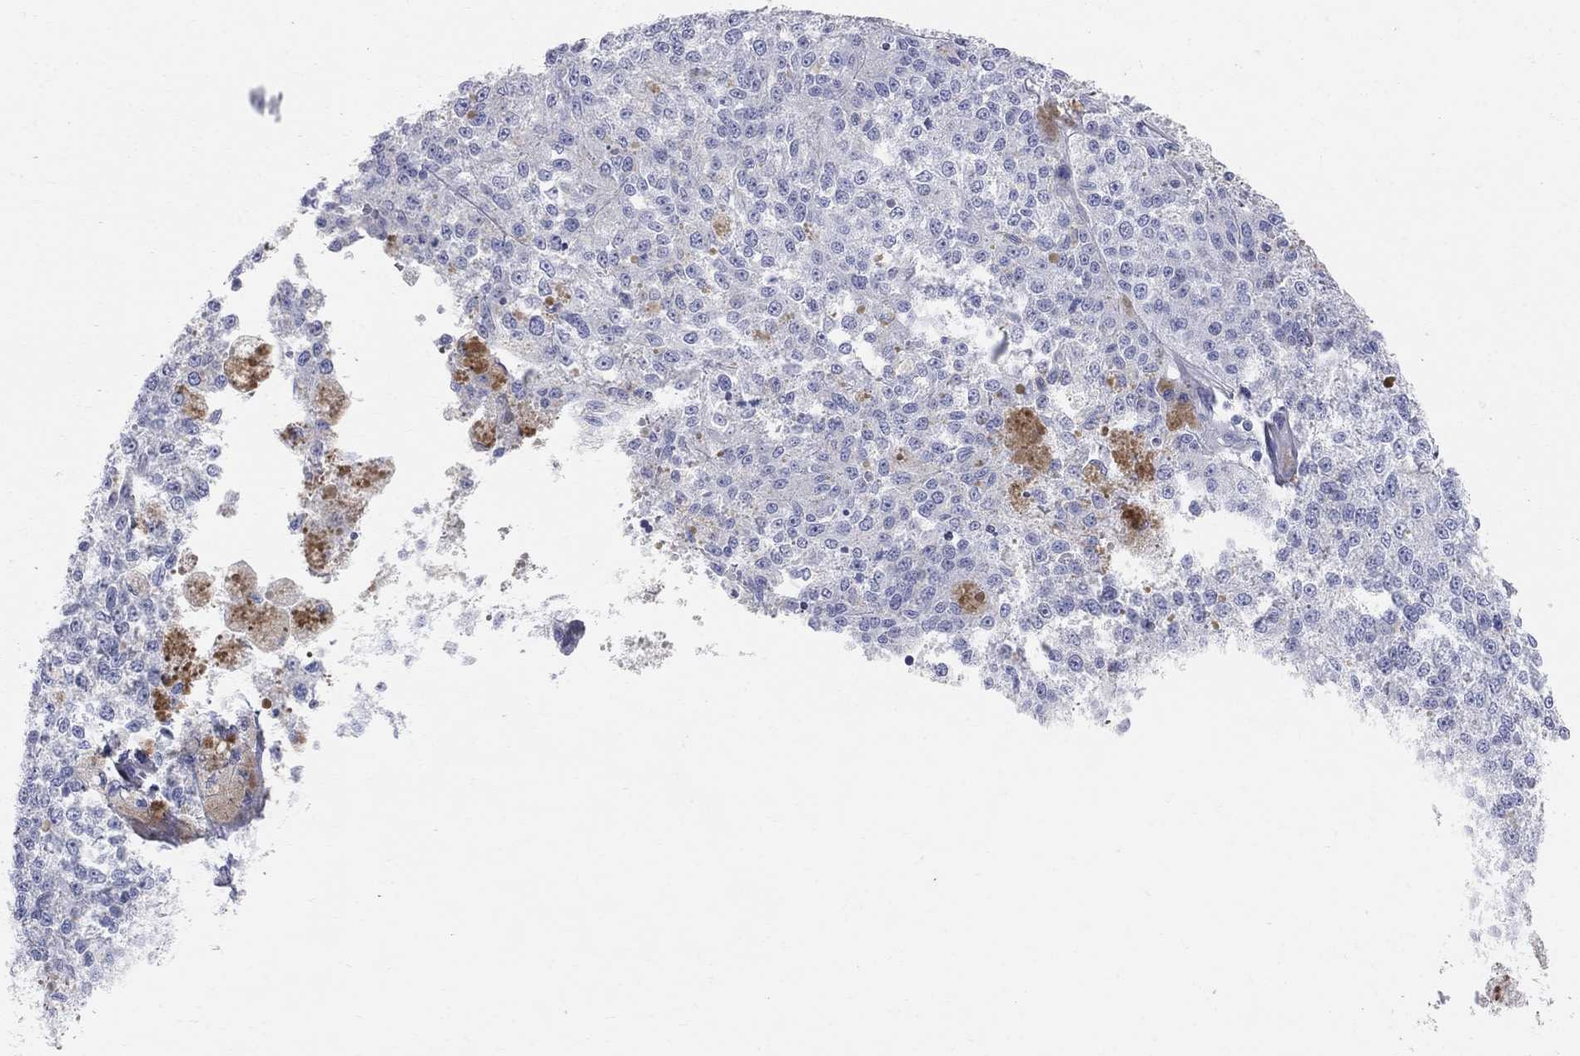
{"staining": {"intensity": "negative", "quantity": "none", "location": "none"}, "tissue": "melanoma", "cell_type": "Tumor cells", "image_type": "cancer", "snomed": [{"axis": "morphology", "description": "Malignant melanoma, Metastatic site"}, {"axis": "topography", "description": "Lymph node"}], "caption": "Tumor cells are negative for brown protein staining in malignant melanoma (metastatic site).", "gene": "AOX1", "patient": {"sex": "female", "age": 64}}